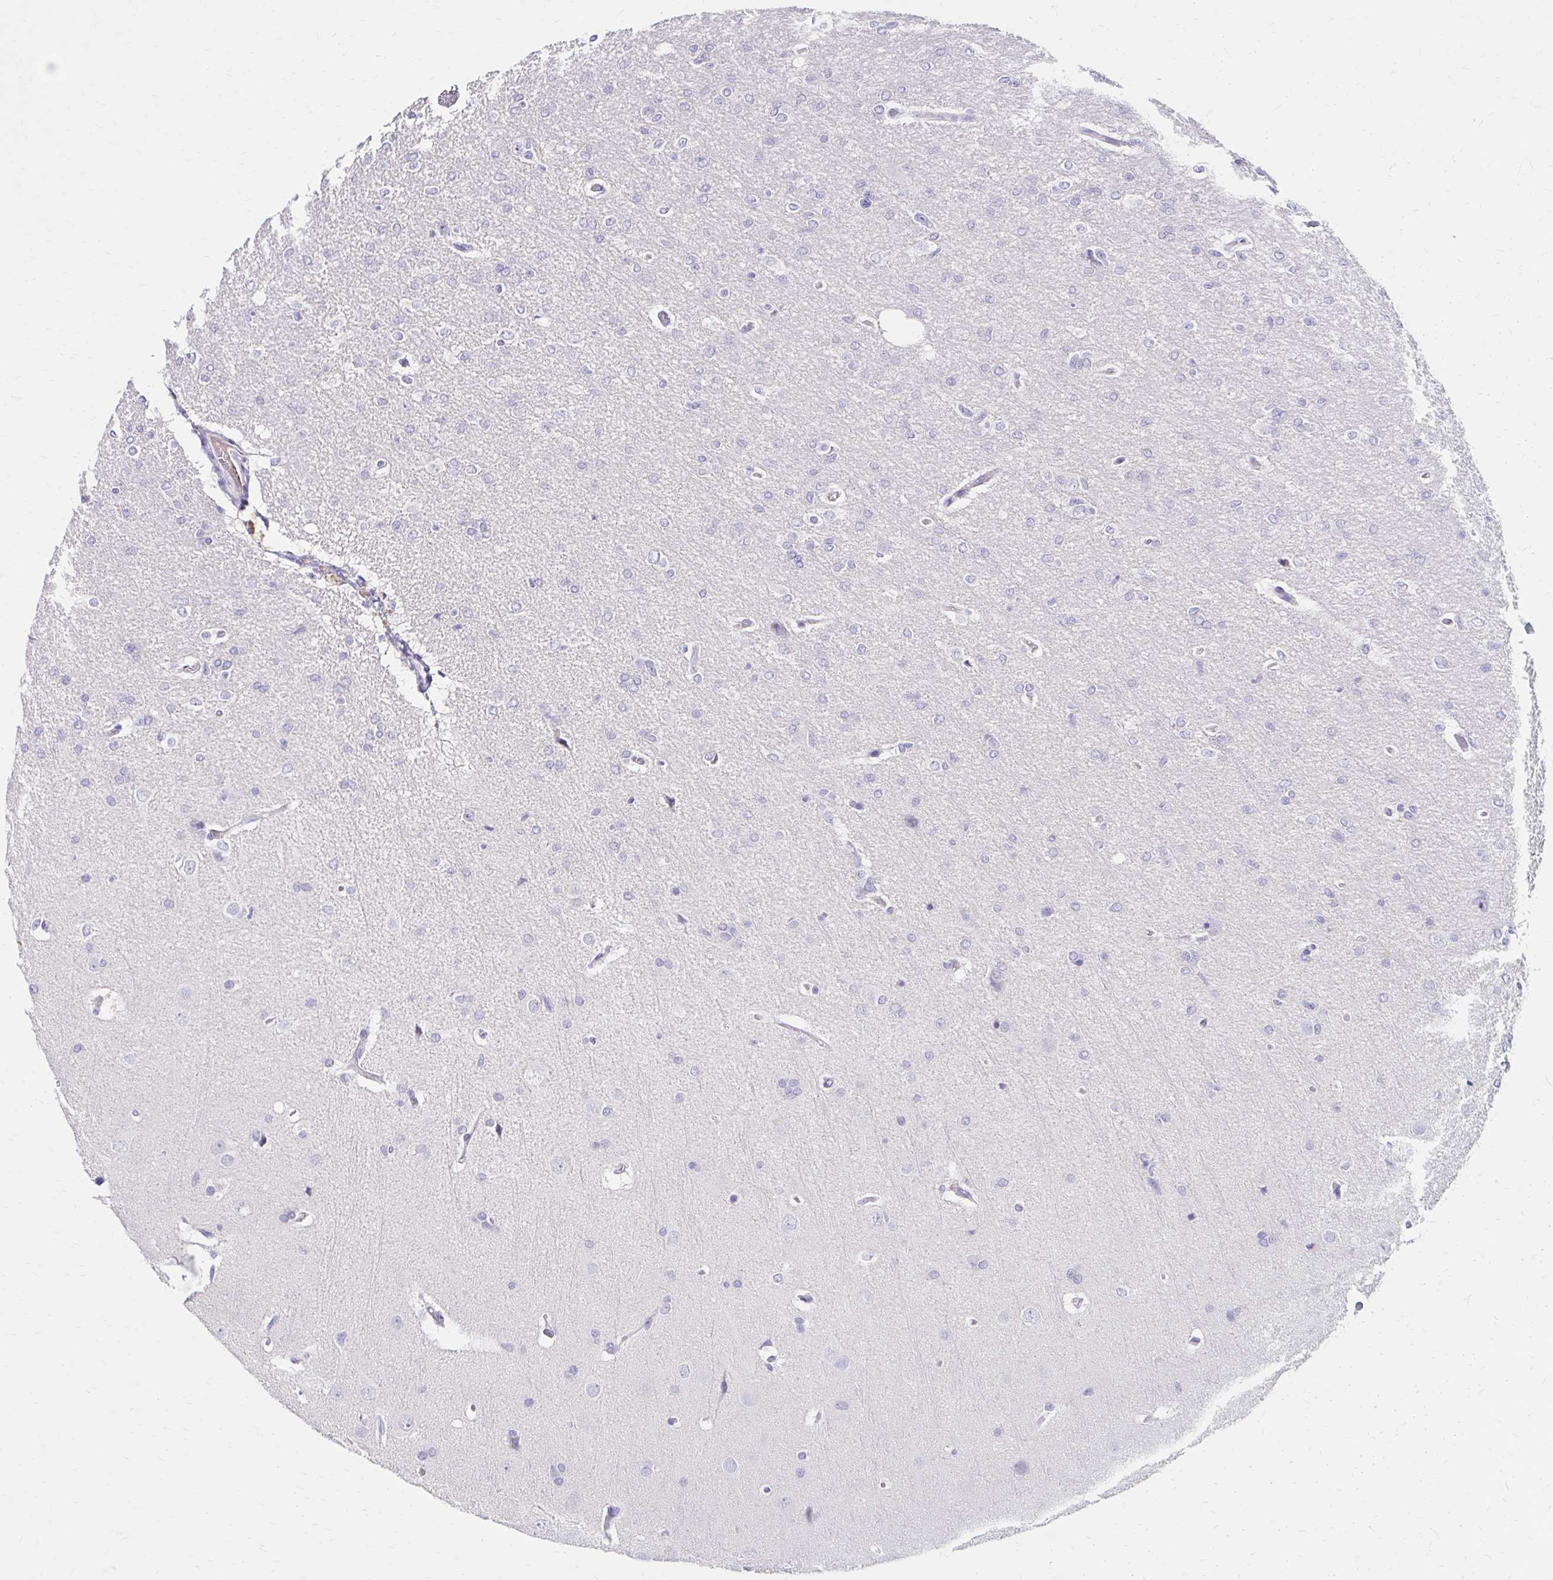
{"staining": {"intensity": "negative", "quantity": "none", "location": "none"}, "tissue": "glioma", "cell_type": "Tumor cells", "image_type": "cancer", "snomed": [{"axis": "morphology", "description": "Glioma, malignant, Low grade"}, {"axis": "topography", "description": "Brain"}], "caption": "Malignant glioma (low-grade) stained for a protein using immunohistochemistry (IHC) displays no positivity tumor cells.", "gene": "AZGP1", "patient": {"sex": "male", "age": 26}}